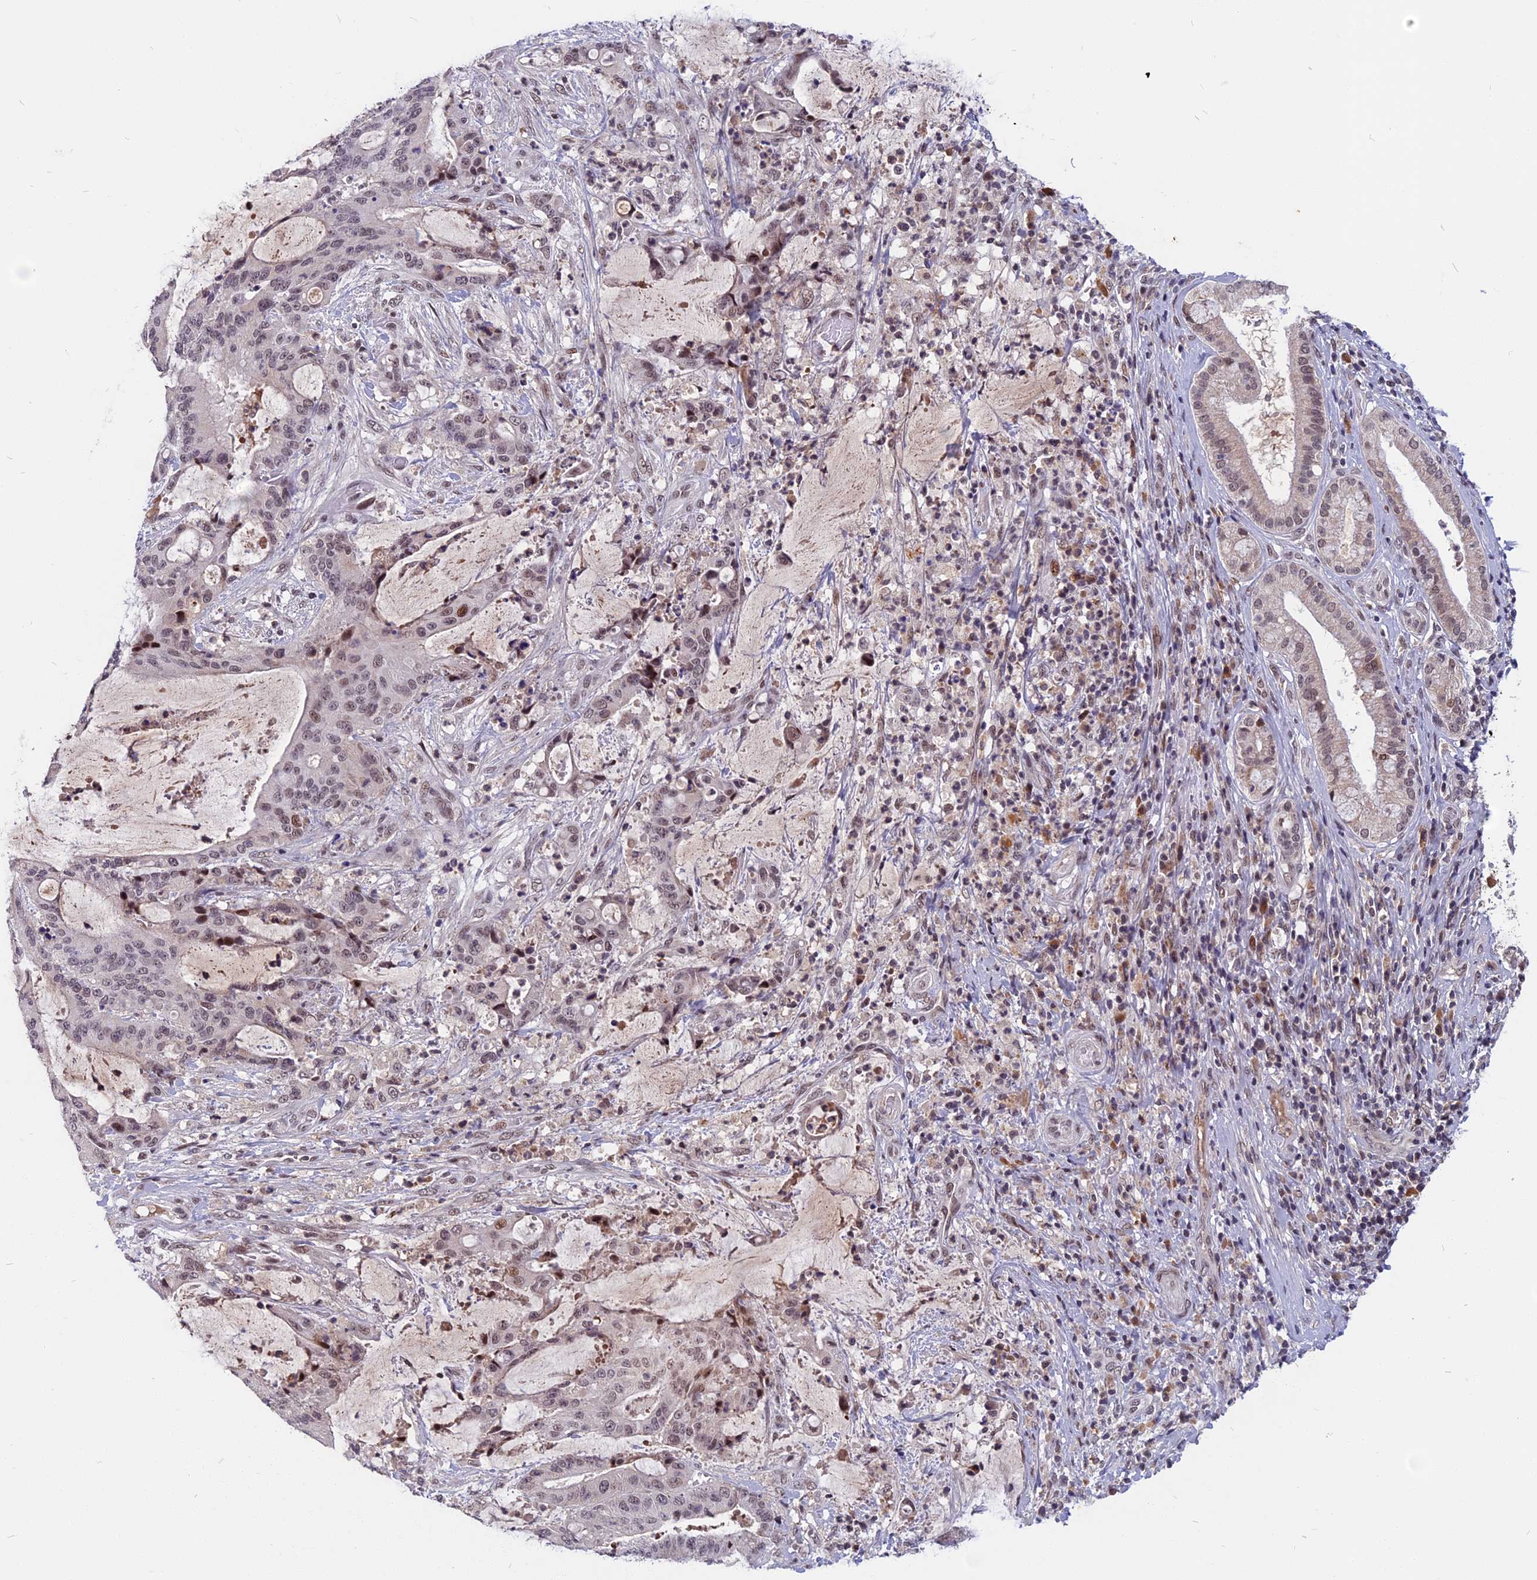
{"staining": {"intensity": "moderate", "quantity": "<25%", "location": "nuclear"}, "tissue": "liver cancer", "cell_type": "Tumor cells", "image_type": "cancer", "snomed": [{"axis": "morphology", "description": "Normal tissue, NOS"}, {"axis": "morphology", "description": "Cholangiocarcinoma"}, {"axis": "topography", "description": "Liver"}, {"axis": "topography", "description": "Peripheral nerve tissue"}], "caption": "Protein analysis of cholangiocarcinoma (liver) tissue exhibits moderate nuclear expression in about <25% of tumor cells.", "gene": "CDC7", "patient": {"sex": "female", "age": 73}}